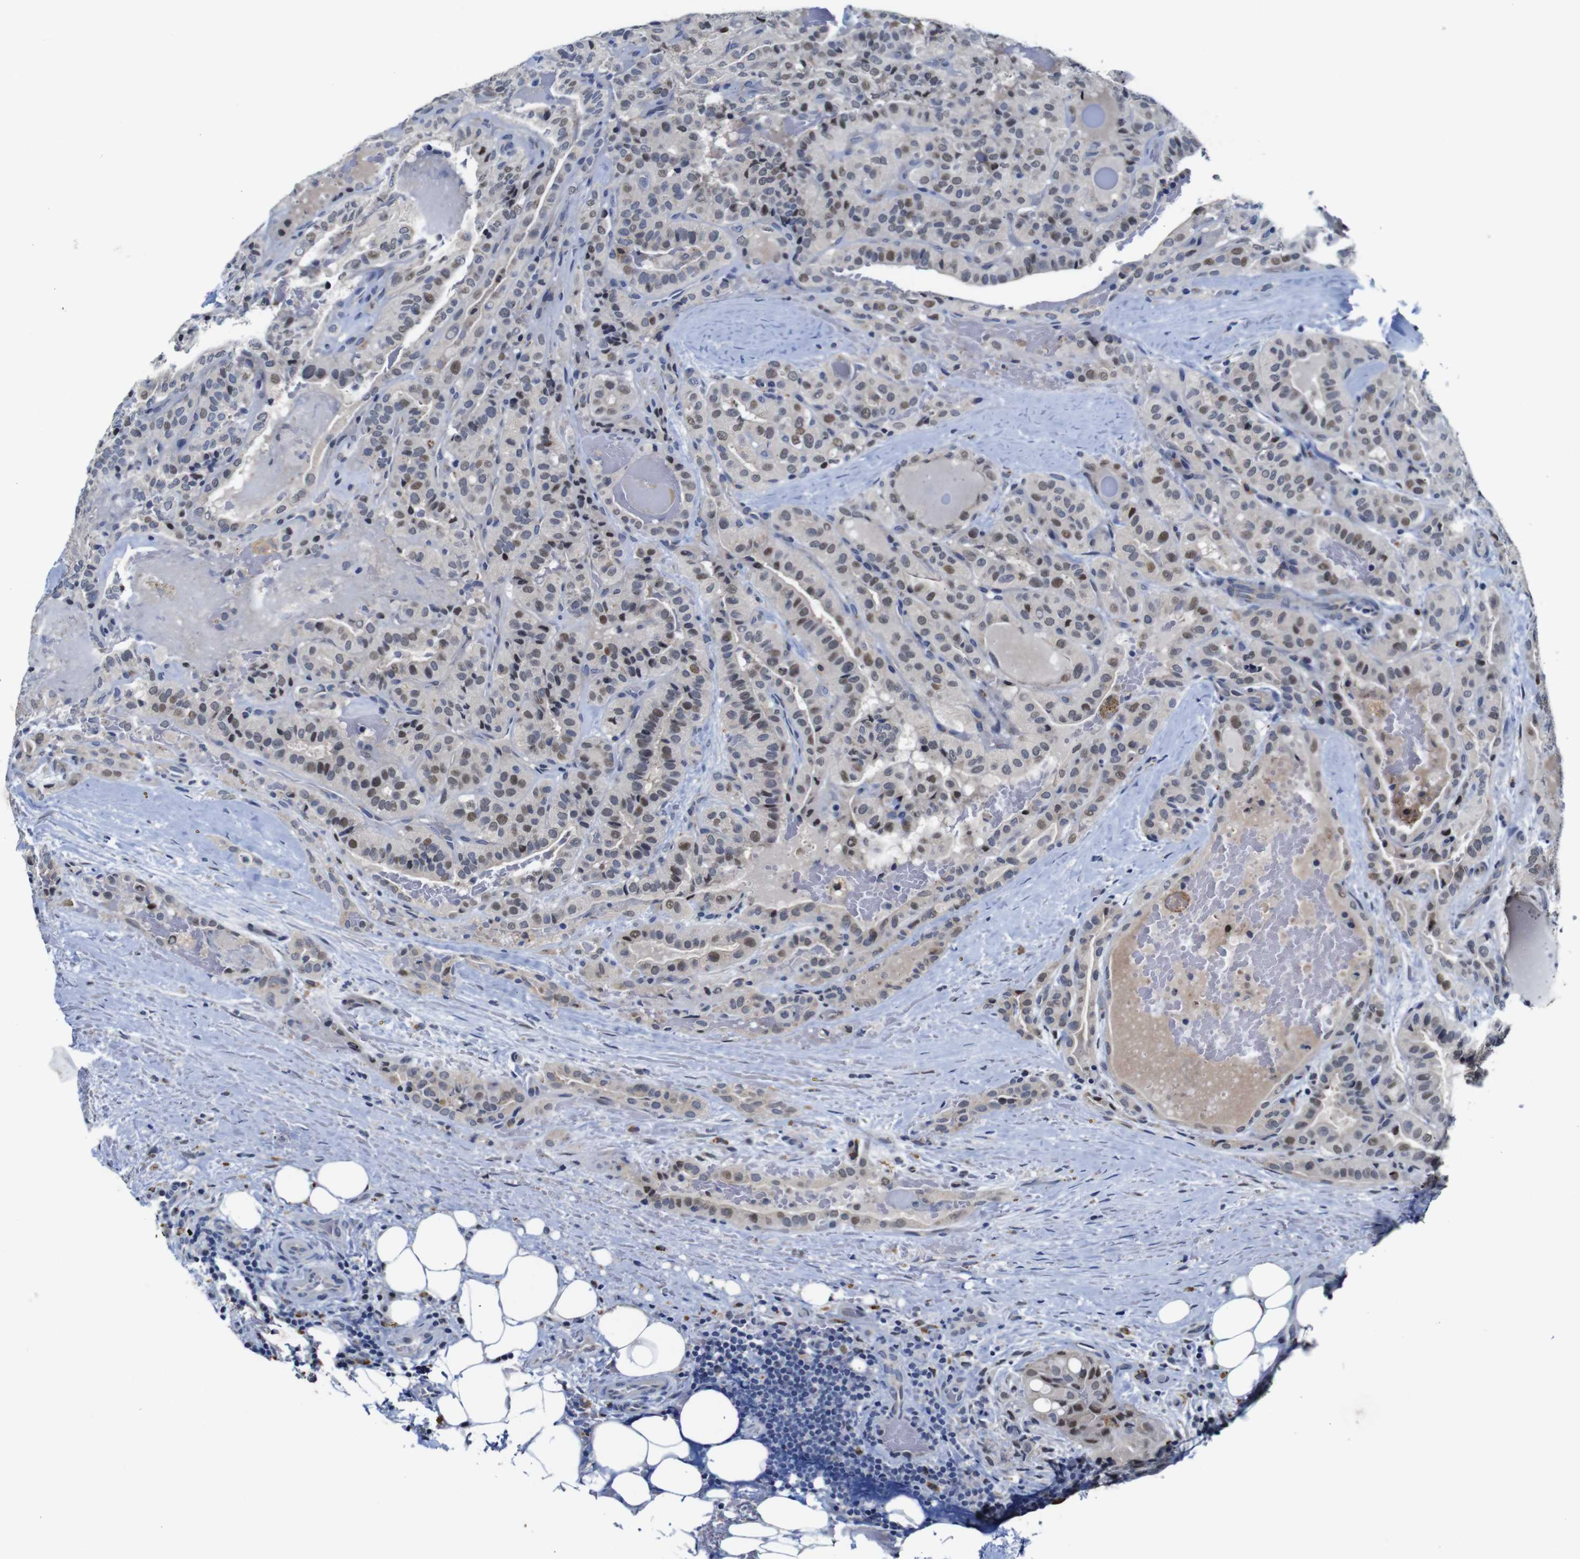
{"staining": {"intensity": "moderate", "quantity": "25%-75%", "location": "nuclear"}, "tissue": "head and neck cancer", "cell_type": "Tumor cells", "image_type": "cancer", "snomed": [{"axis": "morphology", "description": "Squamous cell carcinoma, NOS"}, {"axis": "topography", "description": "Oral tissue"}, {"axis": "topography", "description": "Head-Neck"}], "caption": "Squamous cell carcinoma (head and neck) stained with immunohistochemistry exhibits moderate nuclear staining in approximately 25%-75% of tumor cells.", "gene": "FURIN", "patient": {"sex": "female", "age": 50}}